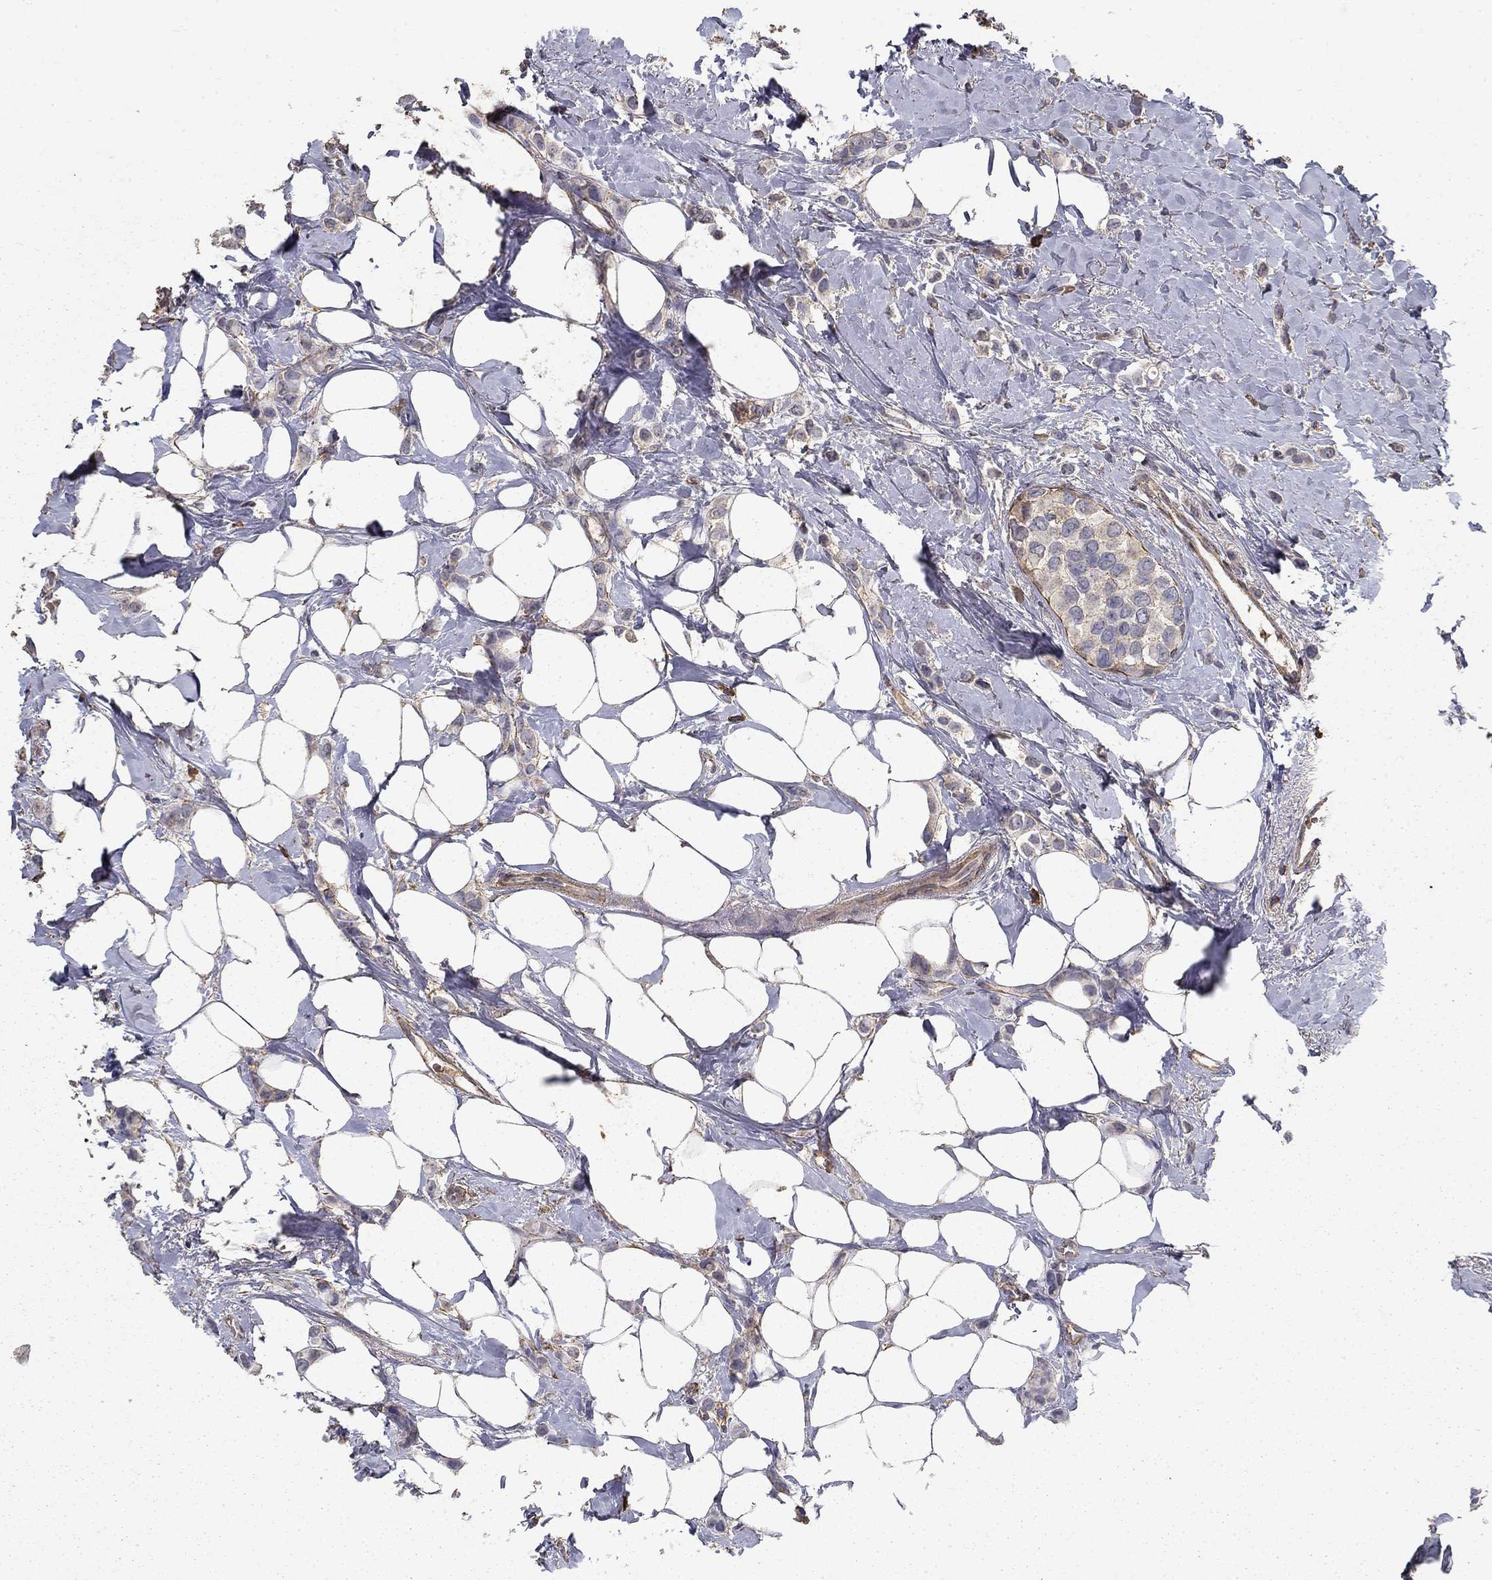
{"staining": {"intensity": "weak", "quantity": "<25%", "location": "cytoplasmic/membranous"}, "tissue": "breast cancer", "cell_type": "Tumor cells", "image_type": "cancer", "snomed": [{"axis": "morphology", "description": "Lobular carcinoma"}, {"axis": "topography", "description": "Breast"}], "caption": "DAB immunohistochemical staining of human breast cancer (lobular carcinoma) demonstrates no significant staining in tumor cells. The staining was performed using DAB to visualize the protein expression in brown, while the nuclei were stained in blue with hematoxylin (Magnification: 20x).", "gene": "MPP2", "patient": {"sex": "female", "age": 66}}